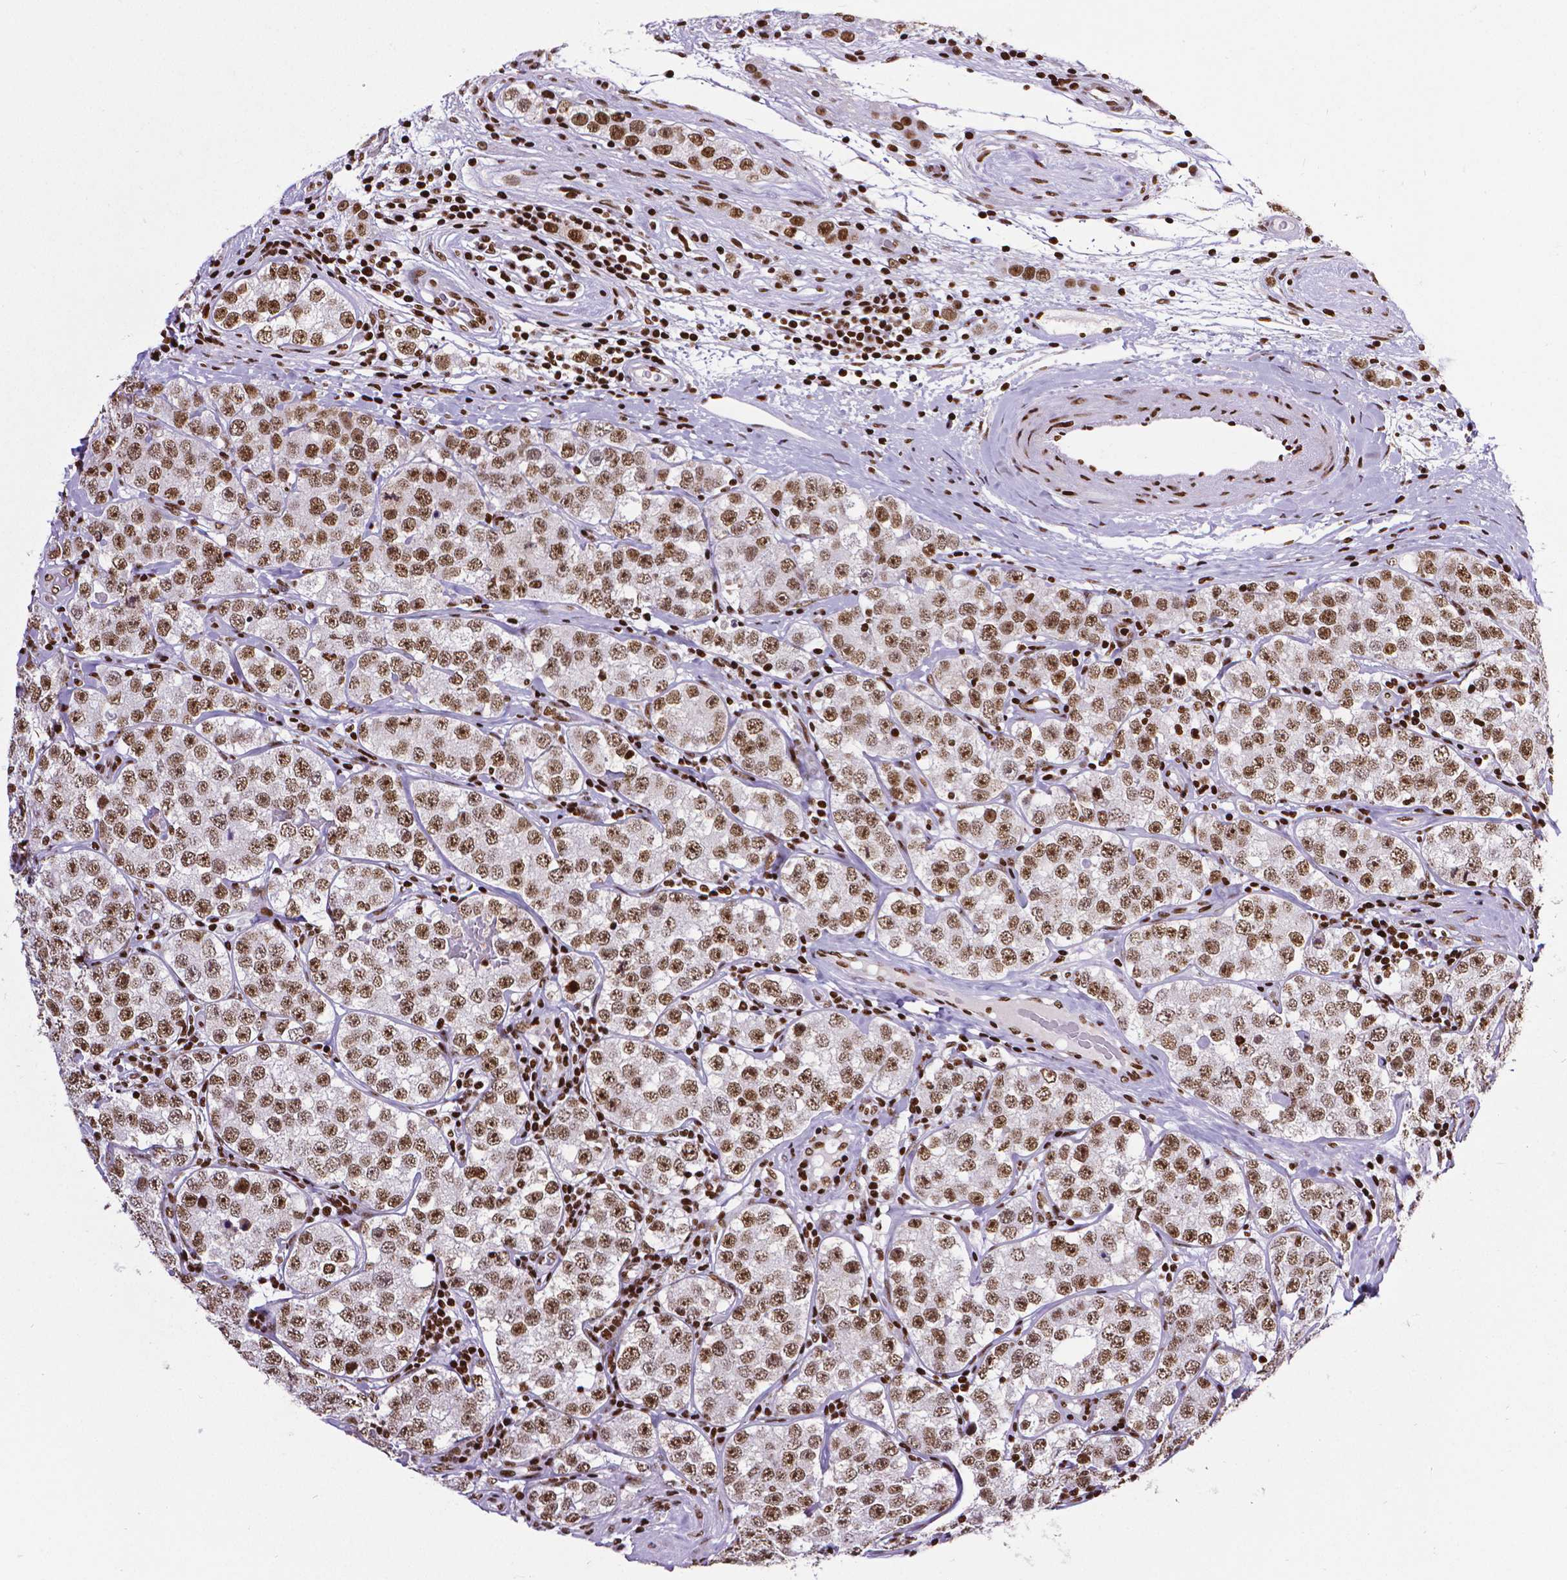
{"staining": {"intensity": "moderate", "quantity": ">75%", "location": "nuclear"}, "tissue": "testis cancer", "cell_type": "Tumor cells", "image_type": "cancer", "snomed": [{"axis": "morphology", "description": "Seminoma, NOS"}, {"axis": "topography", "description": "Testis"}], "caption": "This is a histology image of immunohistochemistry (IHC) staining of testis seminoma, which shows moderate staining in the nuclear of tumor cells.", "gene": "CTCF", "patient": {"sex": "male", "age": 34}}